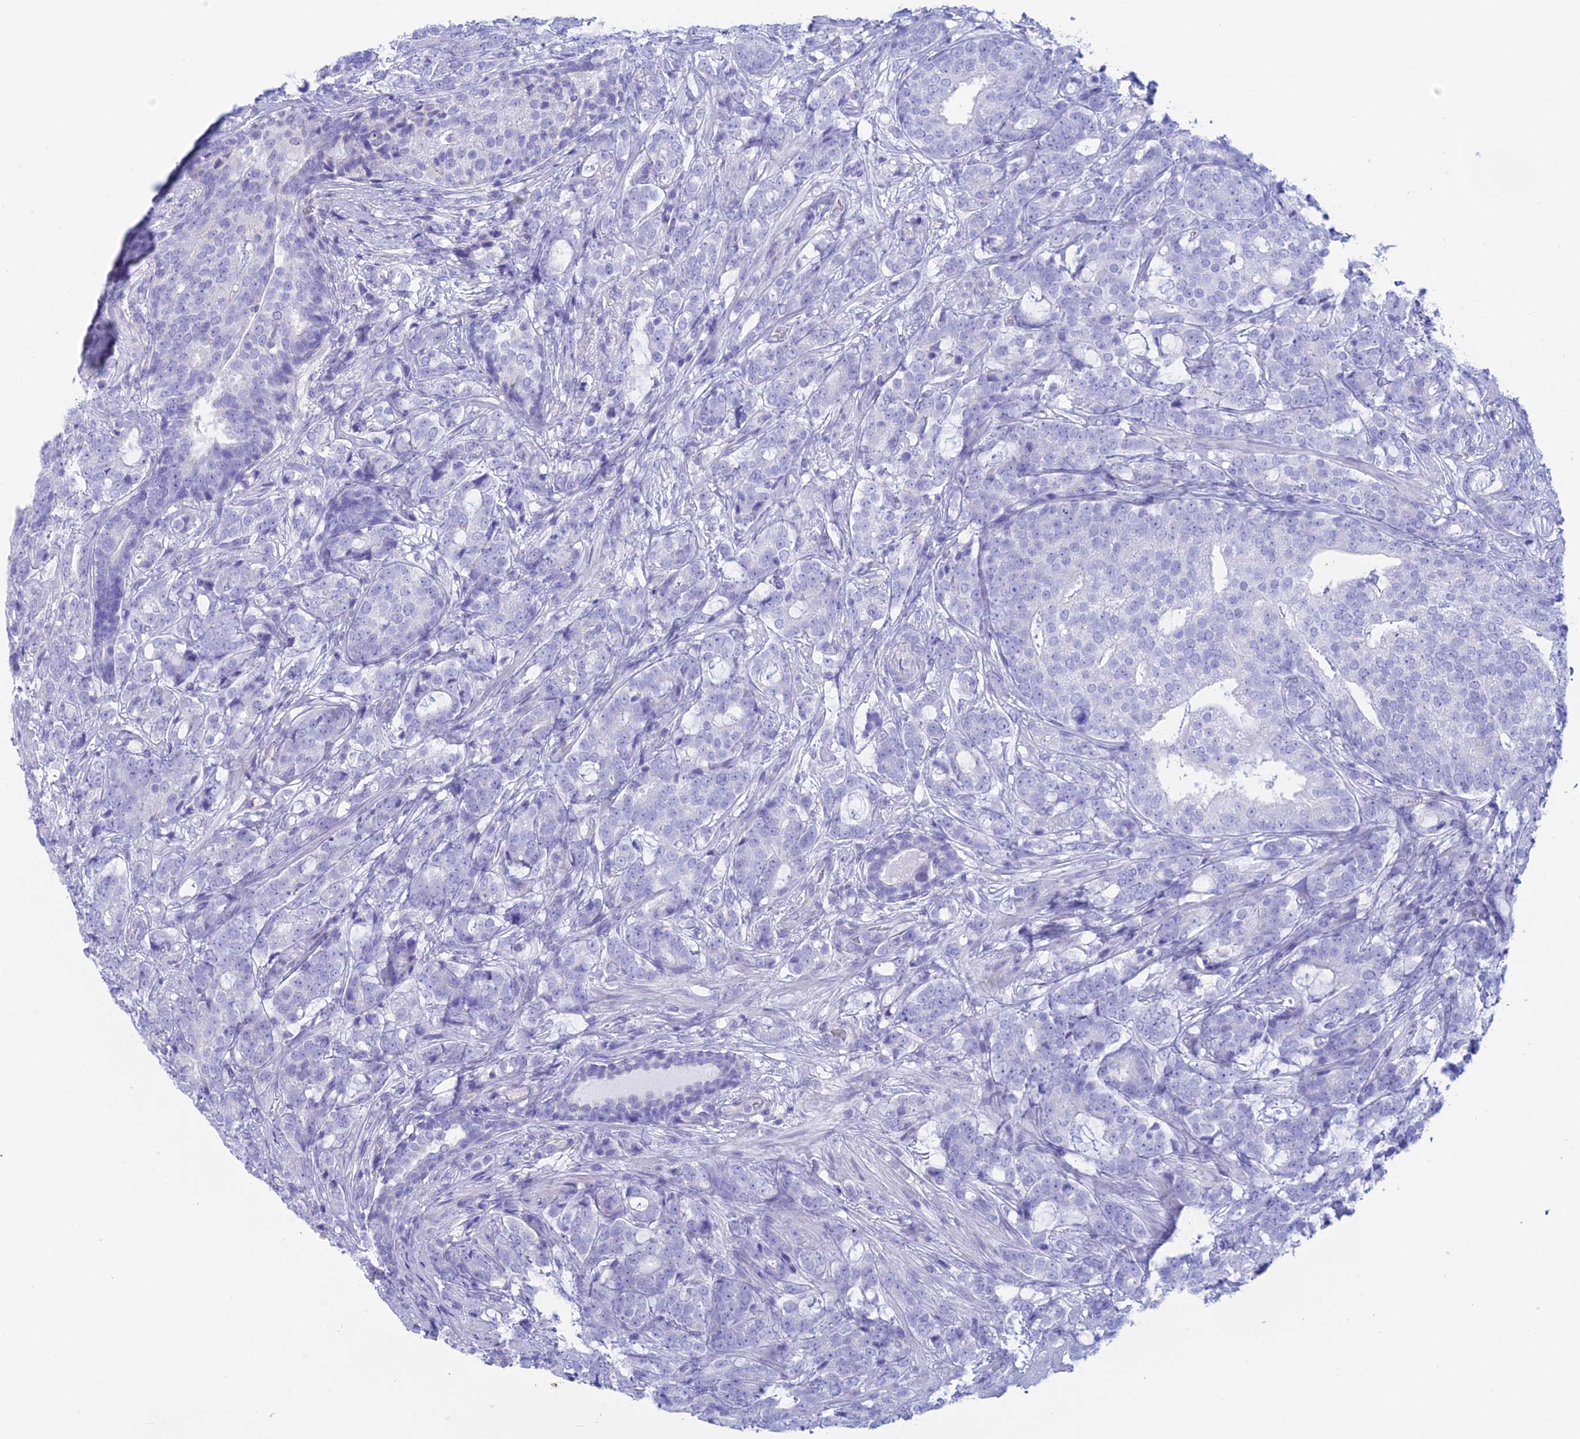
{"staining": {"intensity": "negative", "quantity": "none", "location": "none"}, "tissue": "prostate cancer", "cell_type": "Tumor cells", "image_type": "cancer", "snomed": [{"axis": "morphology", "description": "Adenocarcinoma, High grade"}, {"axis": "topography", "description": "Prostate"}], "caption": "An immunohistochemistry (IHC) micrograph of prostate cancer is shown. There is no staining in tumor cells of prostate cancer.", "gene": "RP1", "patient": {"sex": "male", "age": 67}}